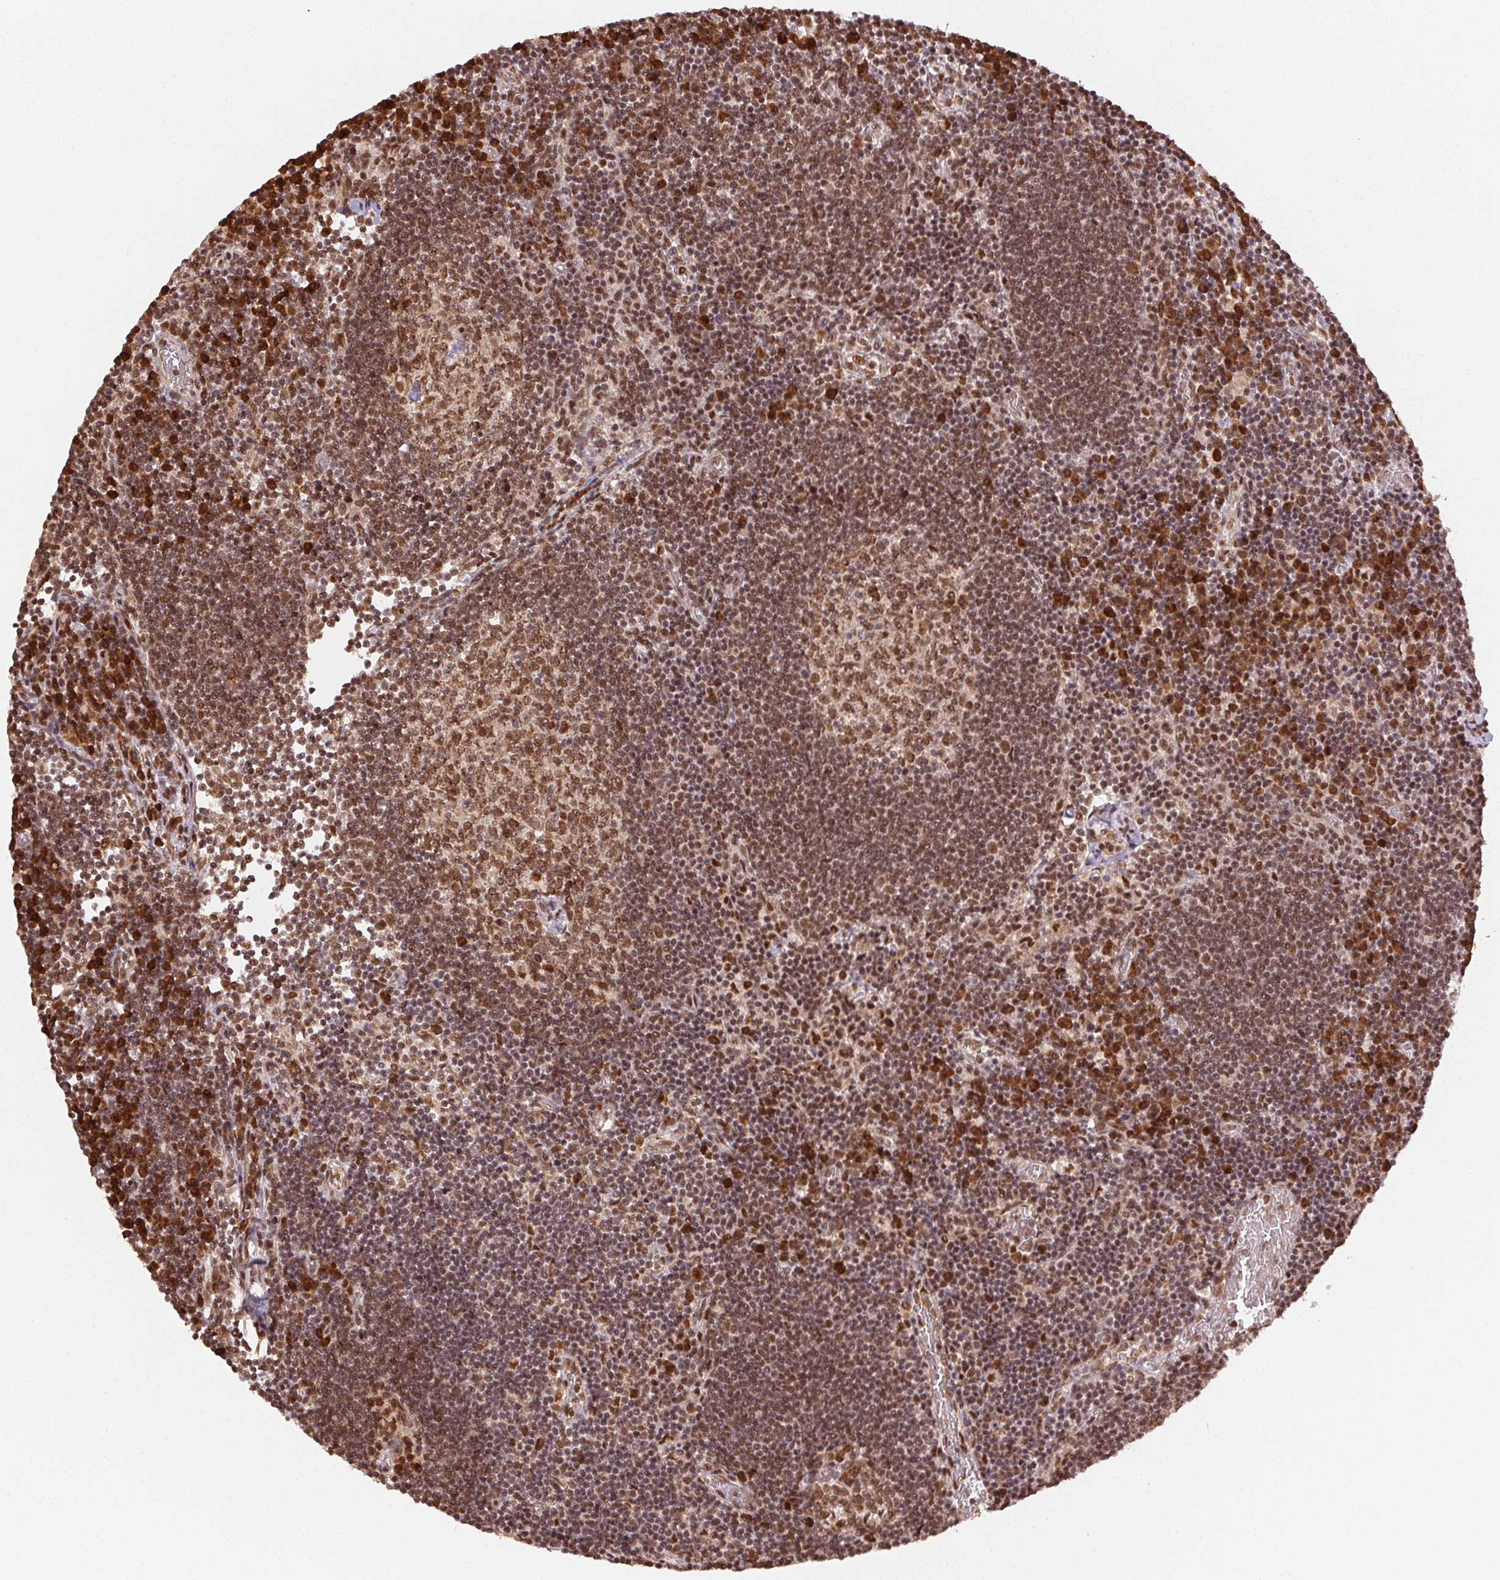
{"staining": {"intensity": "moderate", "quantity": ">75%", "location": "nuclear"}, "tissue": "lymph node", "cell_type": "Germinal center cells", "image_type": "normal", "snomed": [{"axis": "morphology", "description": "Normal tissue, NOS"}, {"axis": "topography", "description": "Lymph node"}], "caption": "Protein expression analysis of normal human lymph node reveals moderate nuclear expression in about >75% of germinal center cells. The staining was performed using DAB to visualize the protein expression in brown, while the nuclei were stained in blue with hematoxylin (Magnification: 20x).", "gene": "TREML4", "patient": {"sex": "male", "age": 67}}